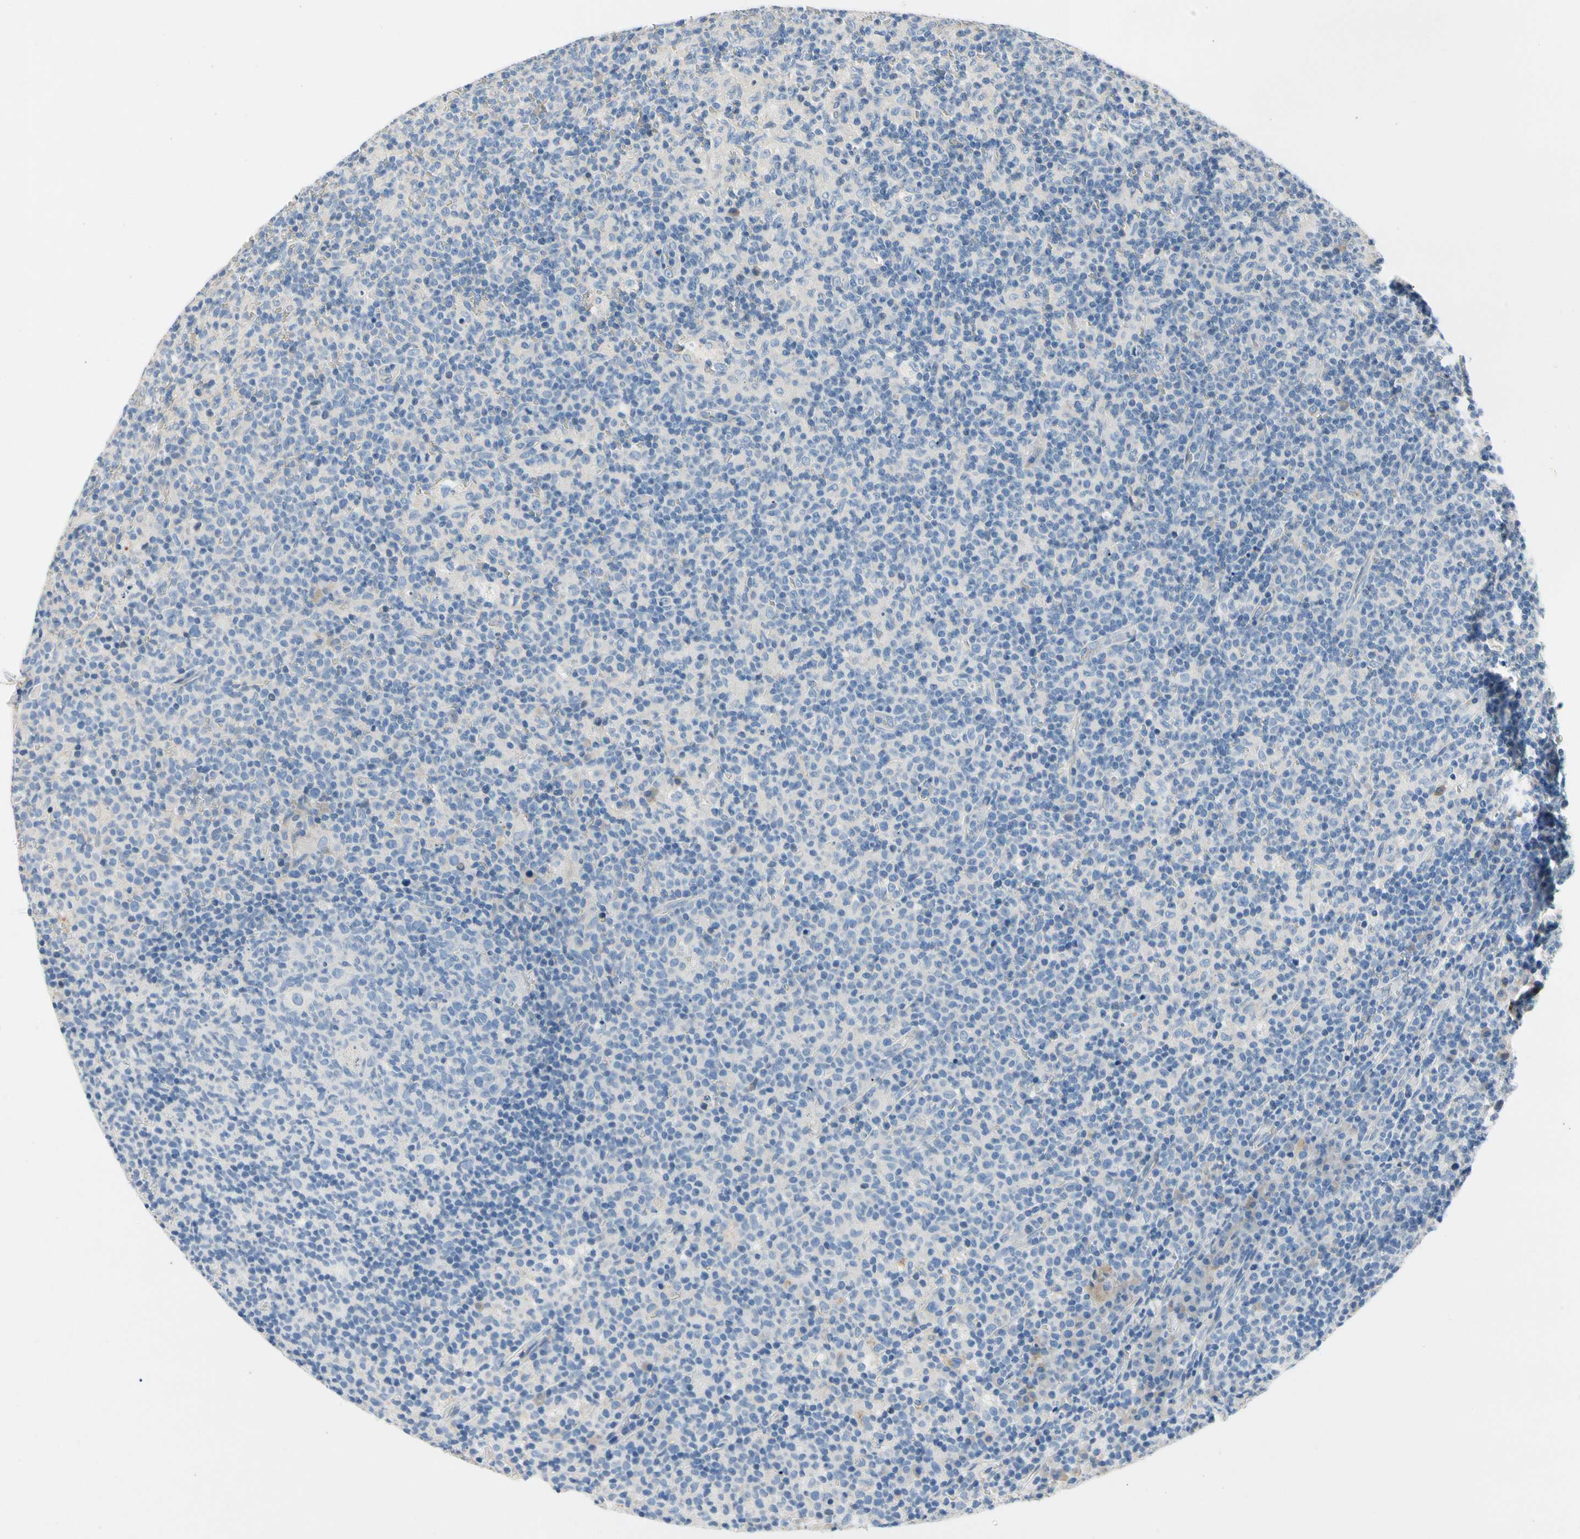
{"staining": {"intensity": "negative", "quantity": "none", "location": "none"}, "tissue": "lymph node", "cell_type": "Germinal center cells", "image_type": "normal", "snomed": [{"axis": "morphology", "description": "Normal tissue, NOS"}, {"axis": "morphology", "description": "Inflammation, NOS"}, {"axis": "topography", "description": "Lymph node"}], "caption": "Immunohistochemical staining of normal human lymph node exhibits no significant staining in germinal center cells.", "gene": "CA14", "patient": {"sex": "male", "age": 55}}